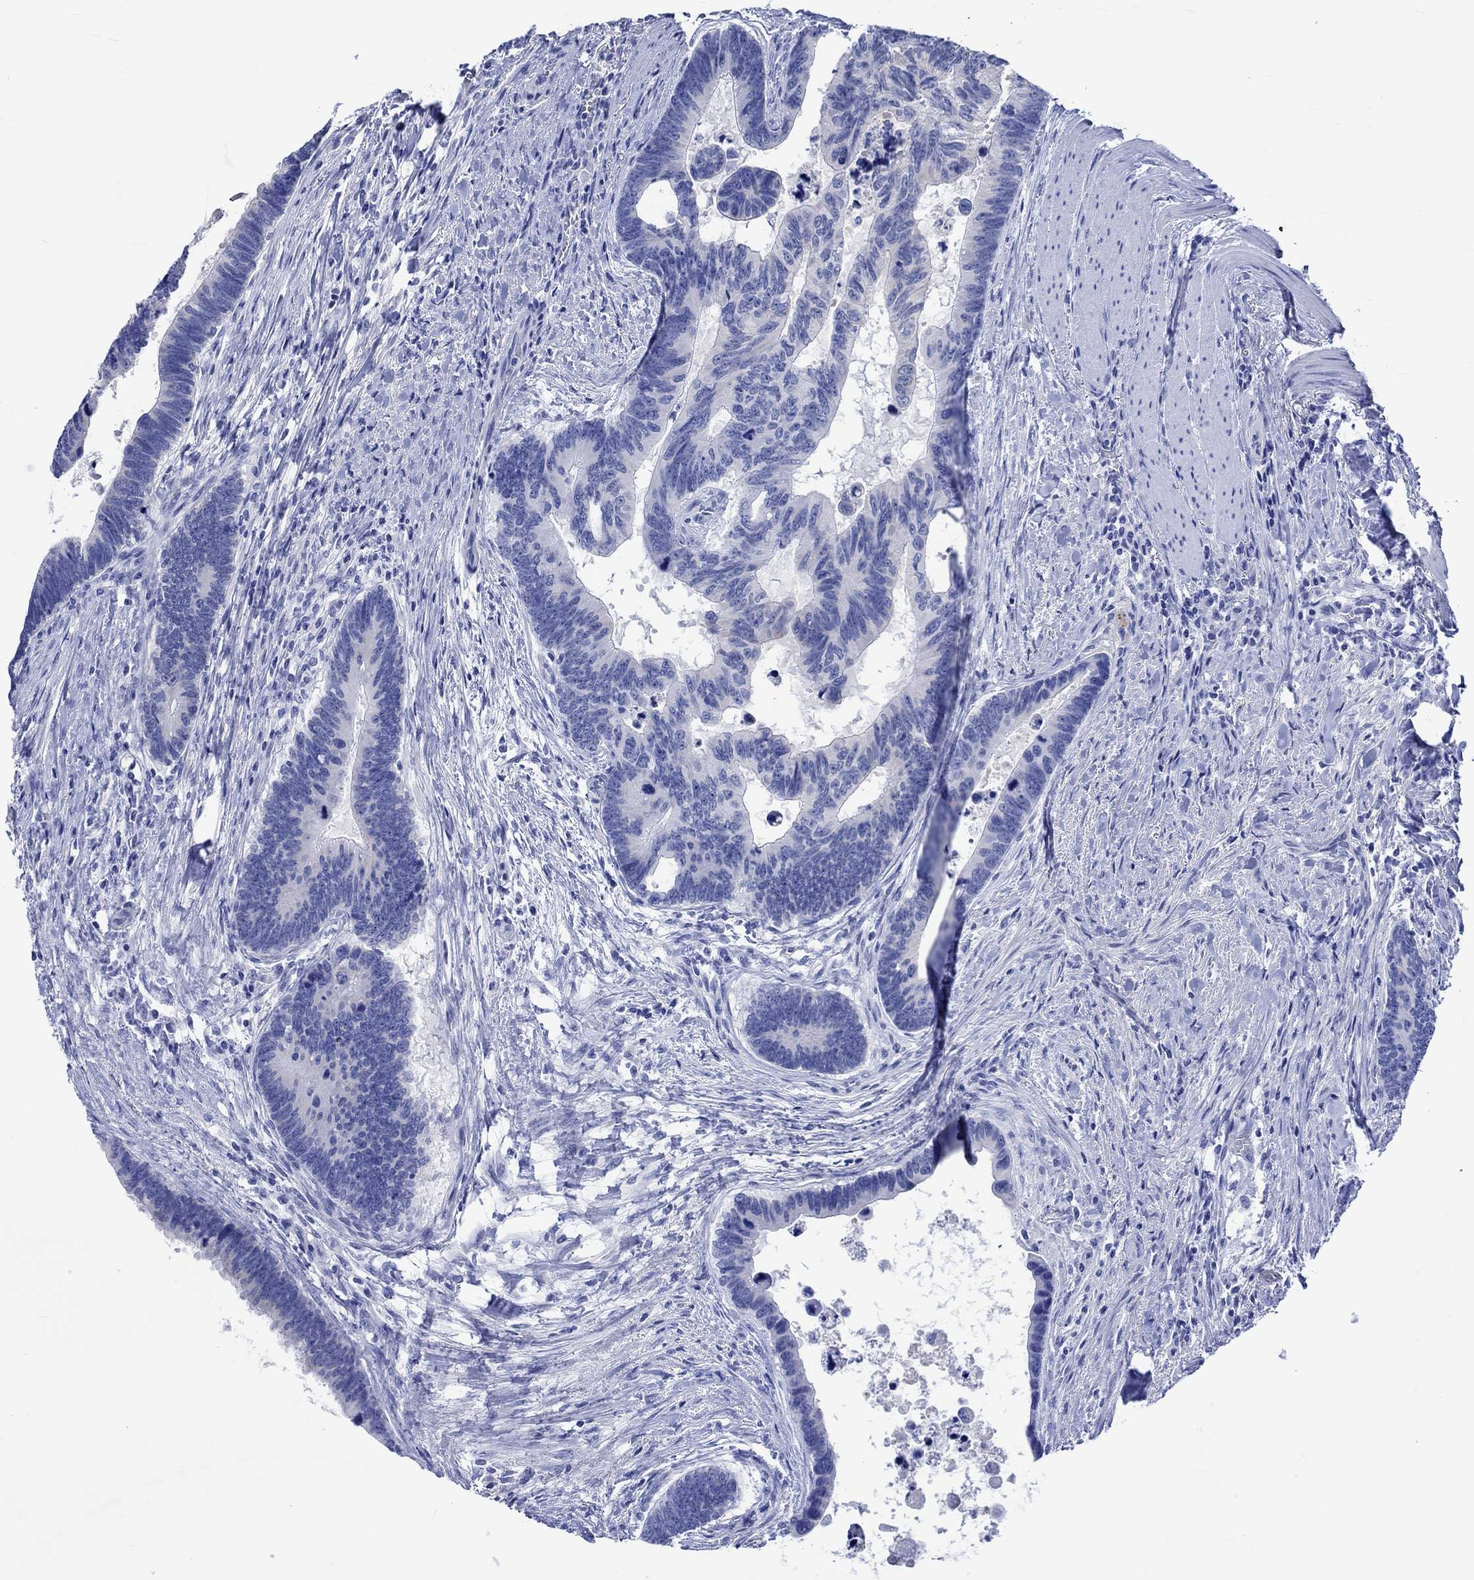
{"staining": {"intensity": "negative", "quantity": "none", "location": "none"}, "tissue": "colorectal cancer", "cell_type": "Tumor cells", "image_type": "cancer", "snomed": [{"axis": "morphology", "description": "Adenocarcinoma, NOS"}, {"axis": "topography", "description": "Colon"}], "caption": "A histopathology image of colorectal cancer (adenocarcinoma) stained for a protein exhibits no brown staining in tumor cells.", "gene": "KLHL33", "patient": {"sex": "female", "age": 77}}